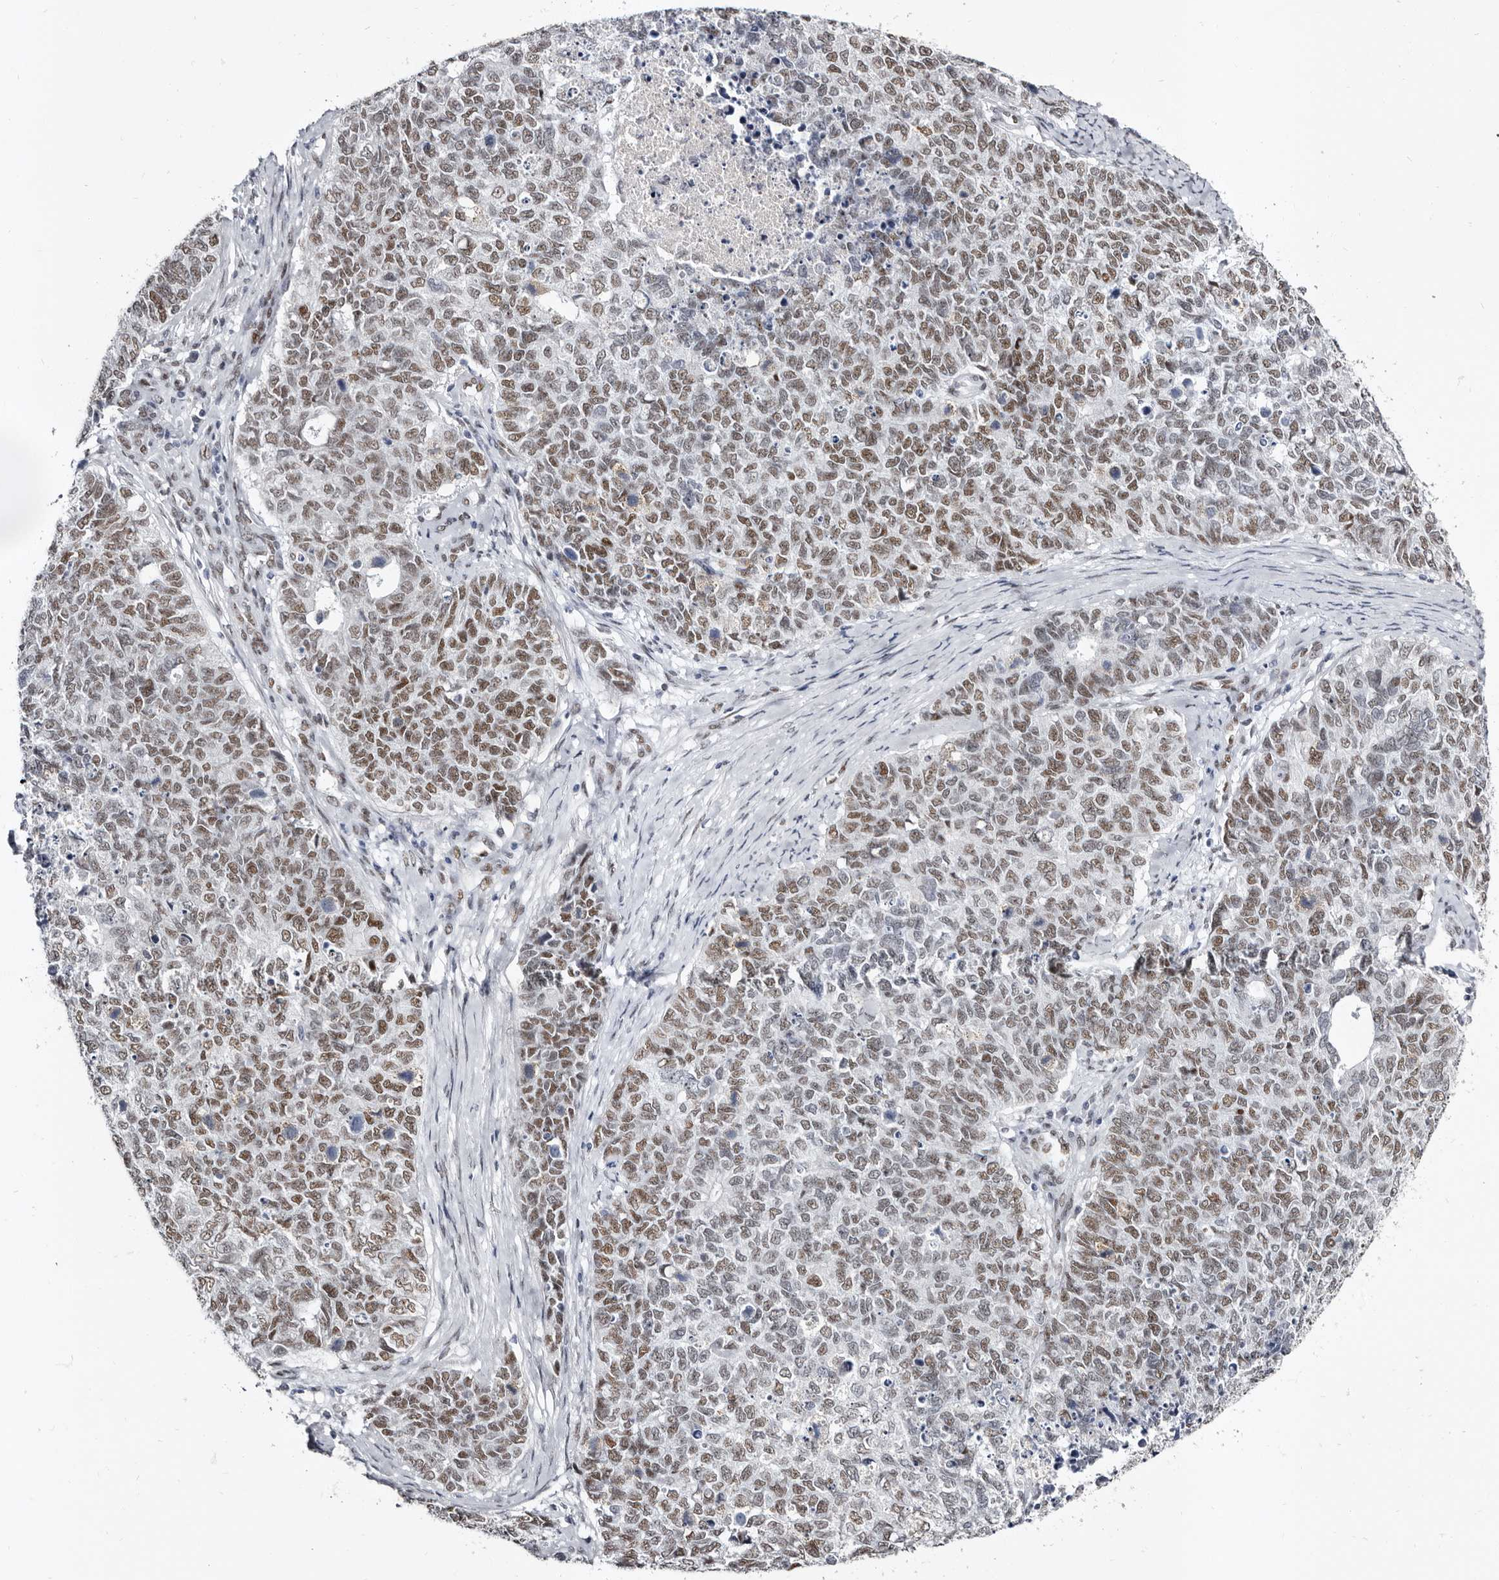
{"staining": {"intensity": "moderate", "quantity": ">75%", "location": "nuclear"}, "tissue": "cervical cancer", "cell_type": "Tumor cells", "image_type": "cancer", "snomed": [{"axis": "morphology", "description": "Squamous cell carcinoma, NOS"}, {"axis": "topography", "description": "Cervix"}], "caption": "About >75% of tumor cells in cervical cancer exhibit moderate nuclear protein expression as visualized by brown immunohistochemical staining.", "gene": "ZNF326", "patient": {"sex": "female", "age": 63}}